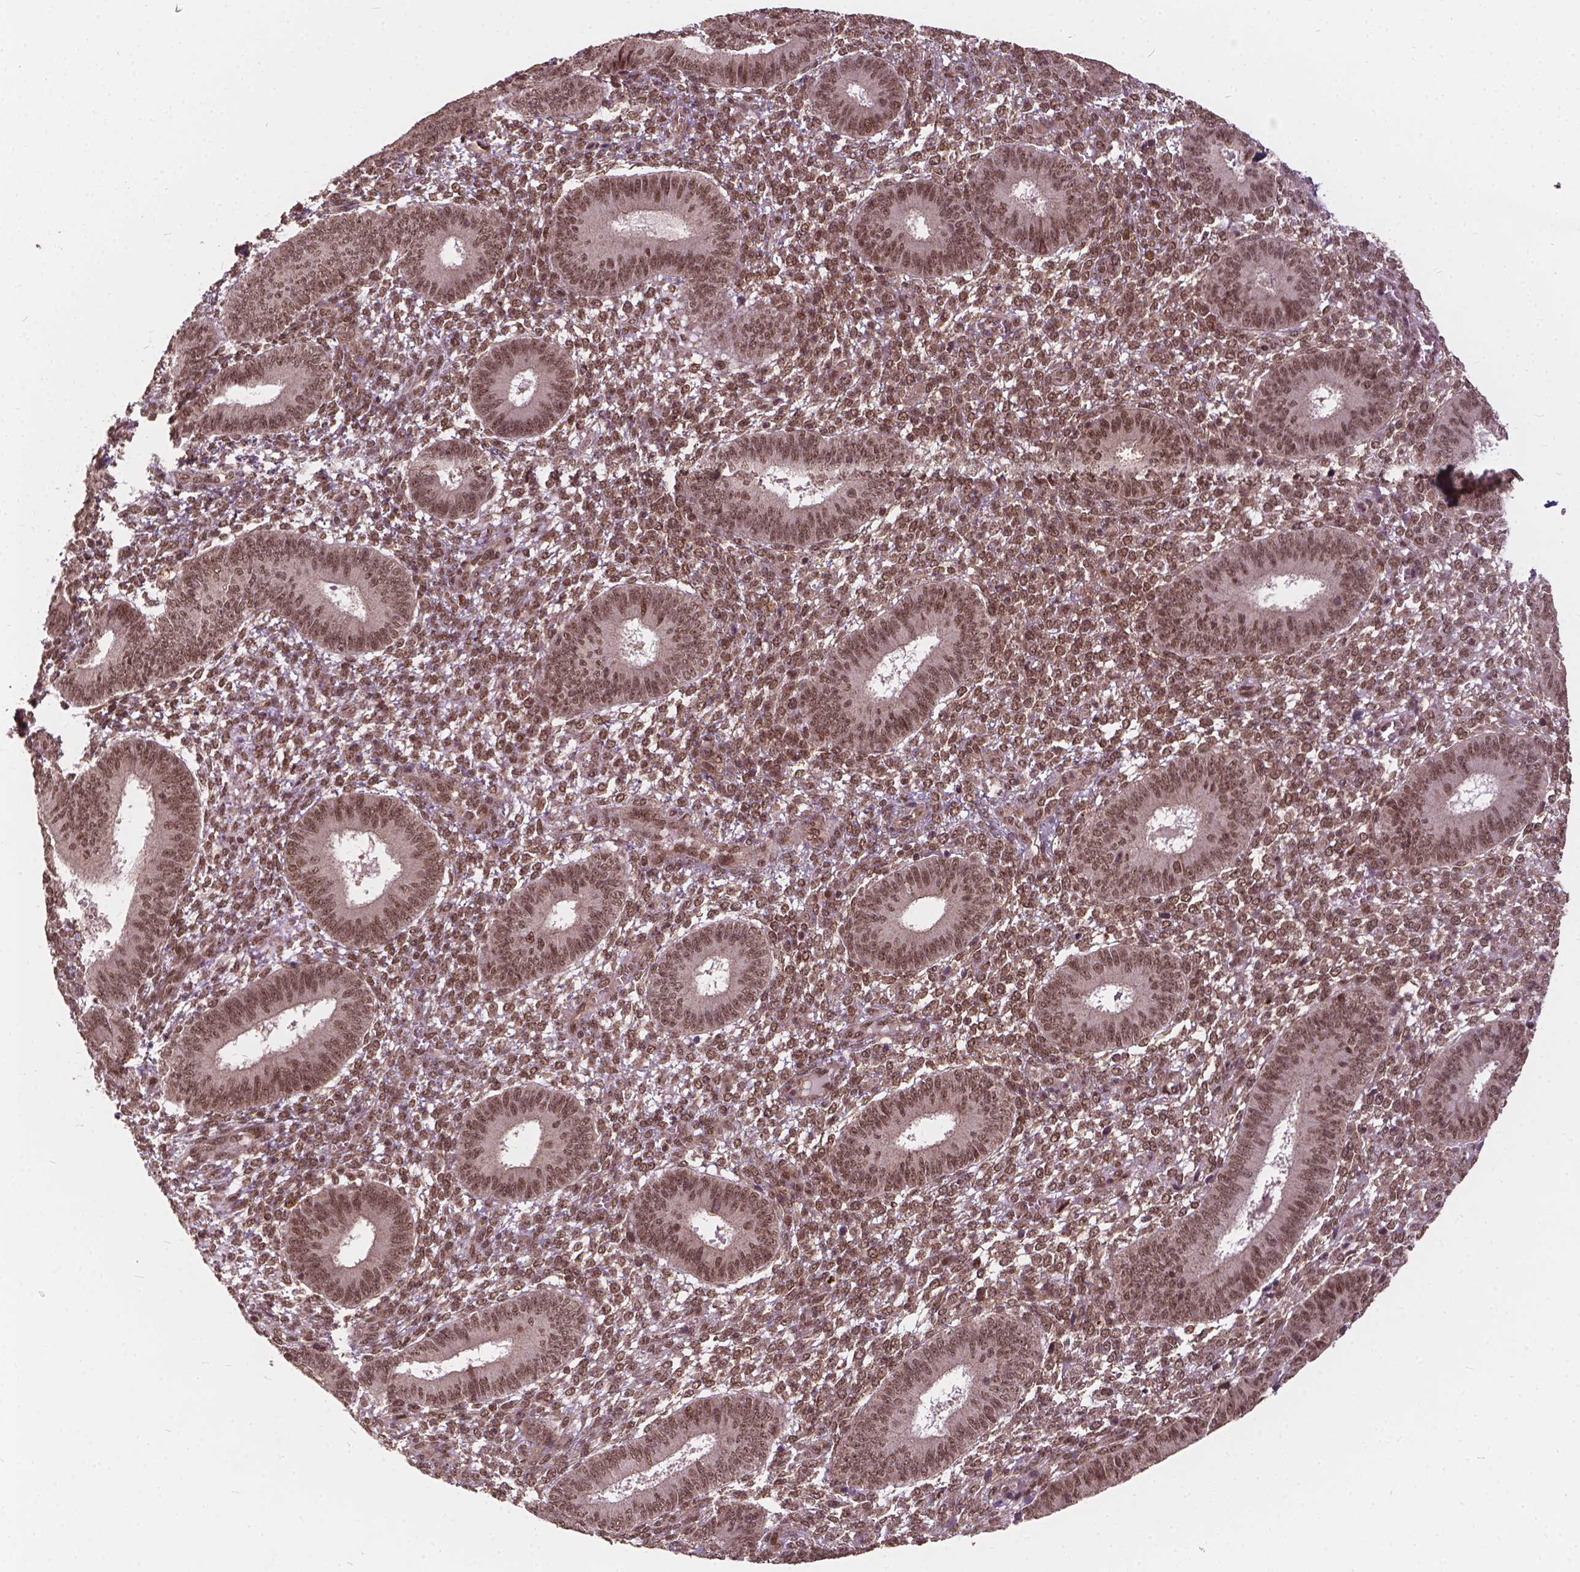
{"staining": {"intensity": "moderate", "quantity": ">75%", "location": "nuclear"}, "tissue": "endometrium", "cell_type": "Cells in endometrial stroma", "image_type": "normal", "snomed": [{"axis": "morphology", "description": "Normal tissue, NOS"}, {"axis": "topography", "description": "Endometrium"}], "caption": "Immunohistochemical staining of benign endometrium shows medium levels of moderate nuclear positivity in approximately >75% of cells in endometrial stroma.", "gene": "GPS2", "patient": {"sex": "female", "age": 42}}